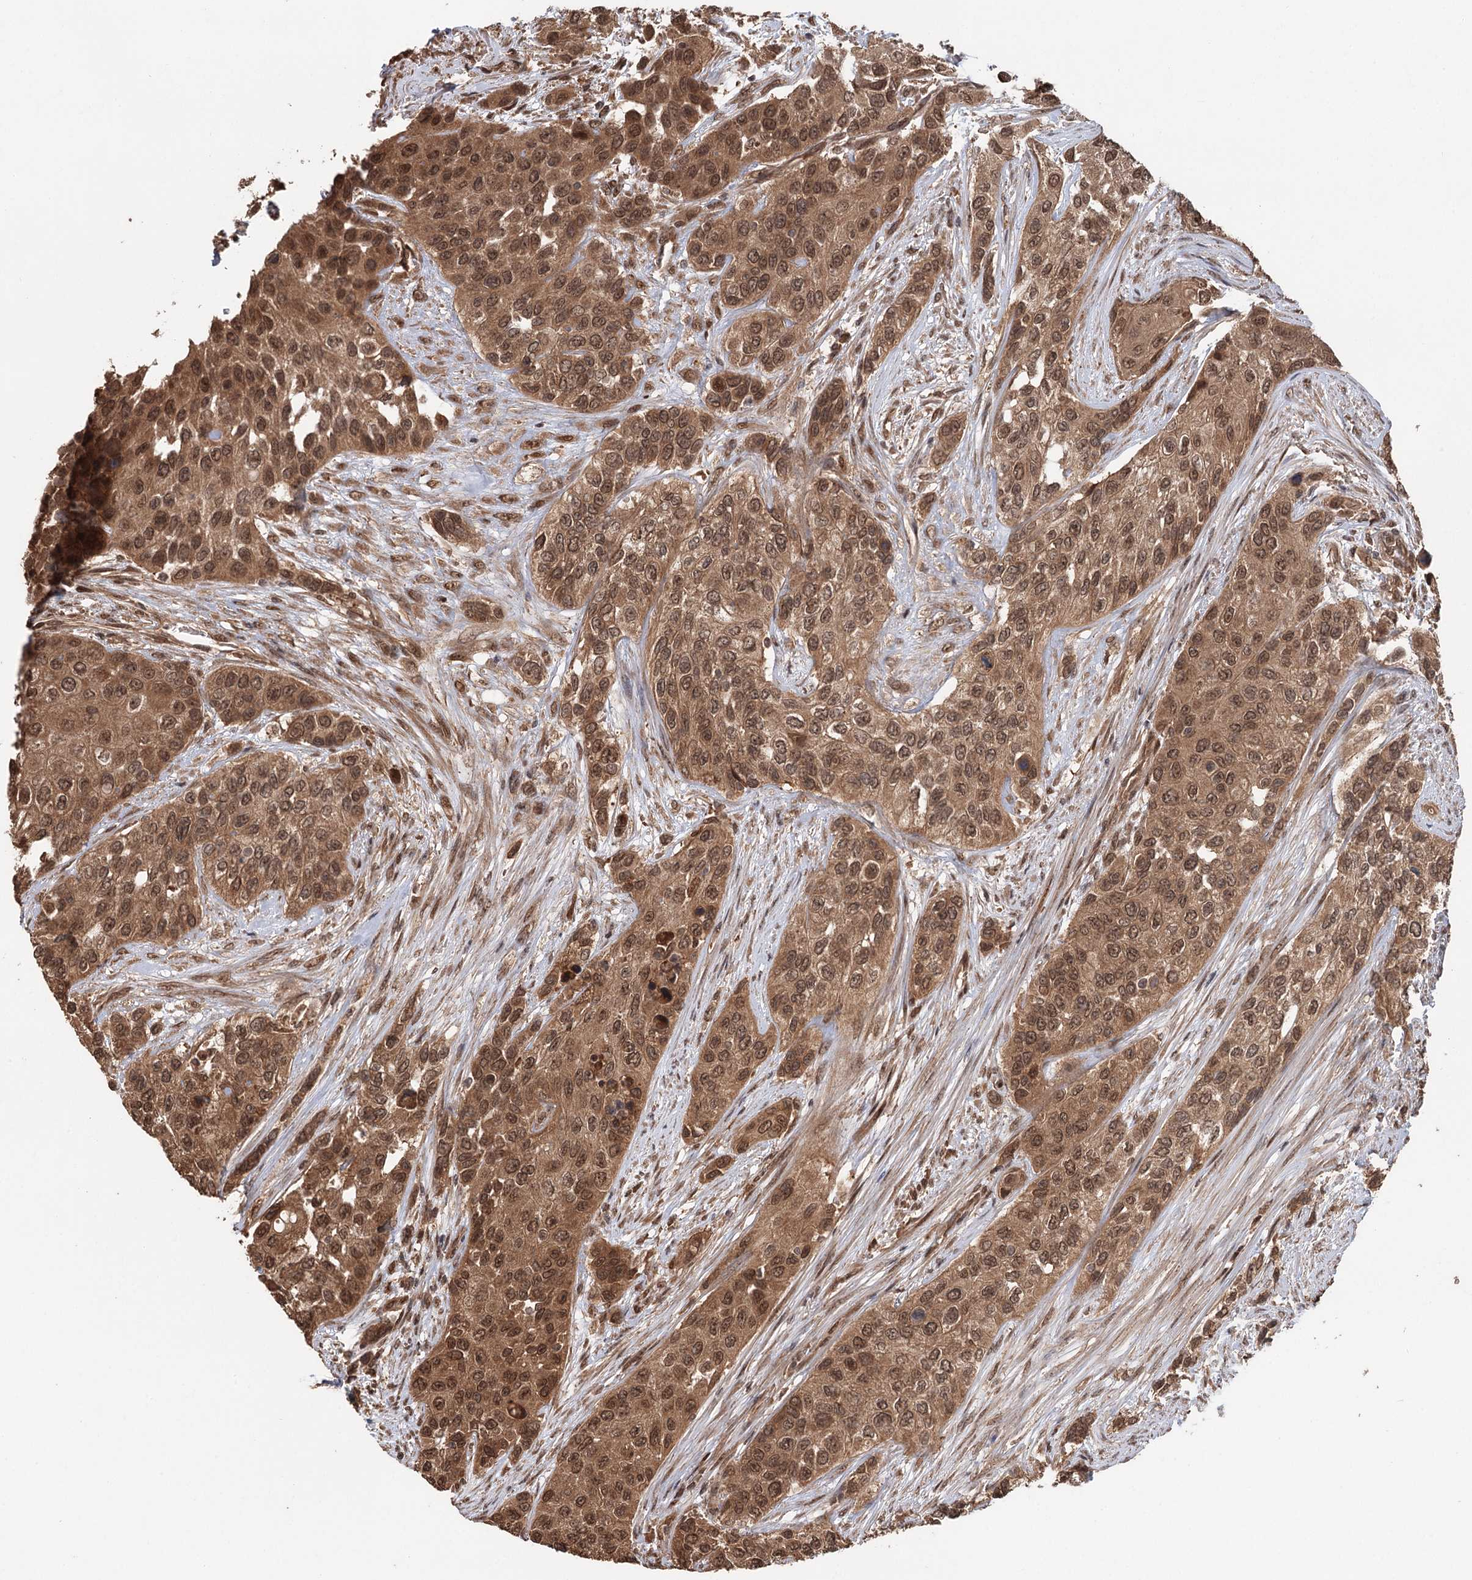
{"staining": {"intensity": "moderate", "quantity": ">75%", "location": "cytoplasmic/membranous,nuclear"}, "tissue": "urothelial cancer", "cell_type": "Tumor cells", "image_type": "cancer", "snomed": [{"axis": "morphology", "description": "Normal tissue, NOS"}, {"axis": "morphology", "description": "Urothelial carcinoma, High grade"}, {"axis": "topography", "description": "Vascular tissue"}, {"axis": "topography", "description": "Urinary bladder"}], "caption": "An immunohistochemistry (IHC) histopathology image of neoplastic tissue is shown. Protein staining in brown highlights moderate cytoplasmic/membranous and nuclear positivity in urothelial cancer within tumor cells.", "gene": "N6AMT1", "patient": {"sex": "female", "age": 56}}